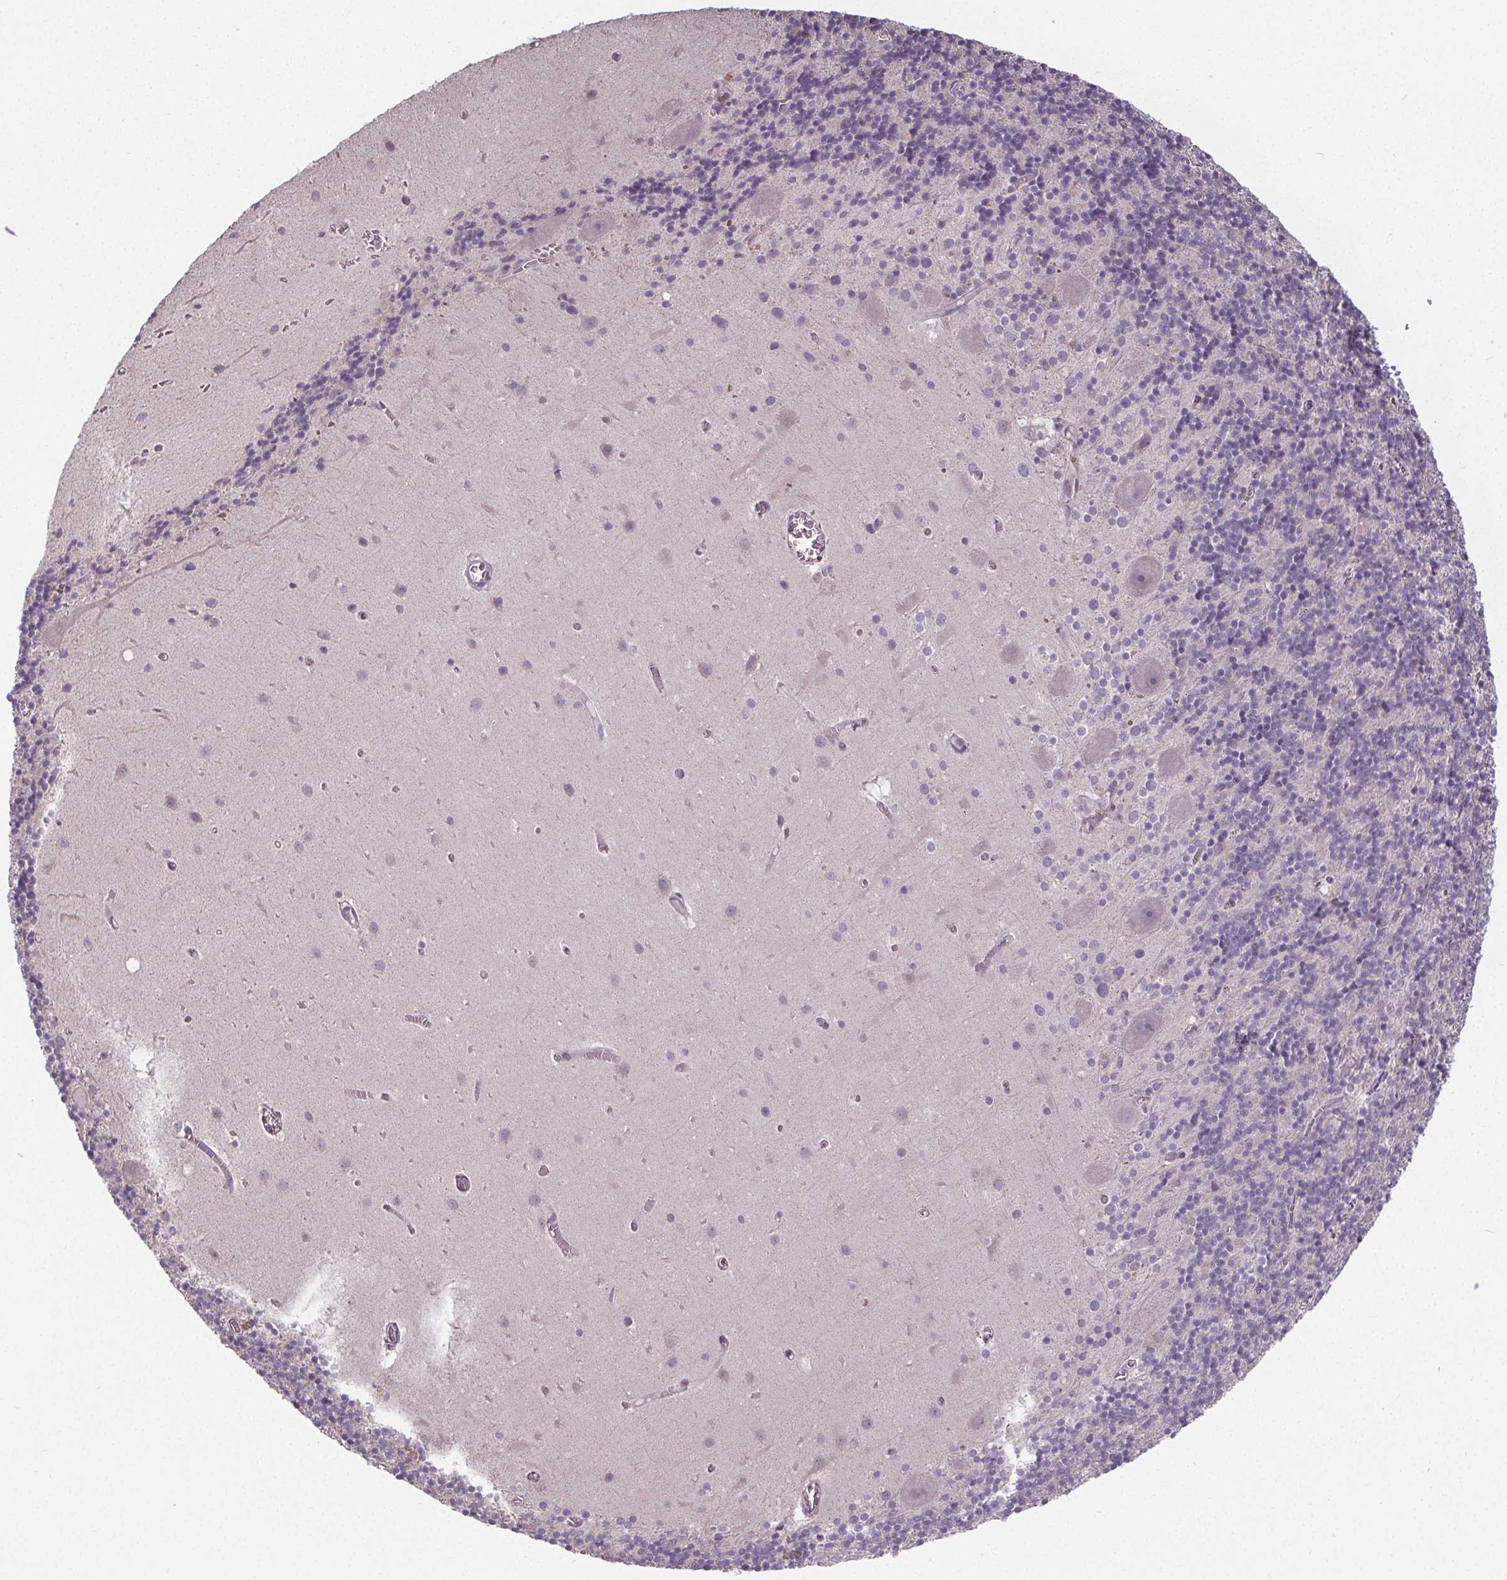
{"staining": {"intensity": "negative", "quantity": "none", "location": "none"}, "tissue": "cerebellum", "cell_type": "Cells in granular layer", "image_type": "normal", "snomed": [{"axis": "morphology", "description": "Normal tissue, NOS"}, {"axis": "topography", "description": "Cerebellum"}], "caption": "Immunohistochemical staining of unremarkable cerebellum reveals no significant positivity in cells in granular layer. The staining is performed using DAB brown chromogen with nuclei counter-stained in using hematoxylin.", "gene": "SLC26A2", "patient": {"sex": "male", "age": 70}}